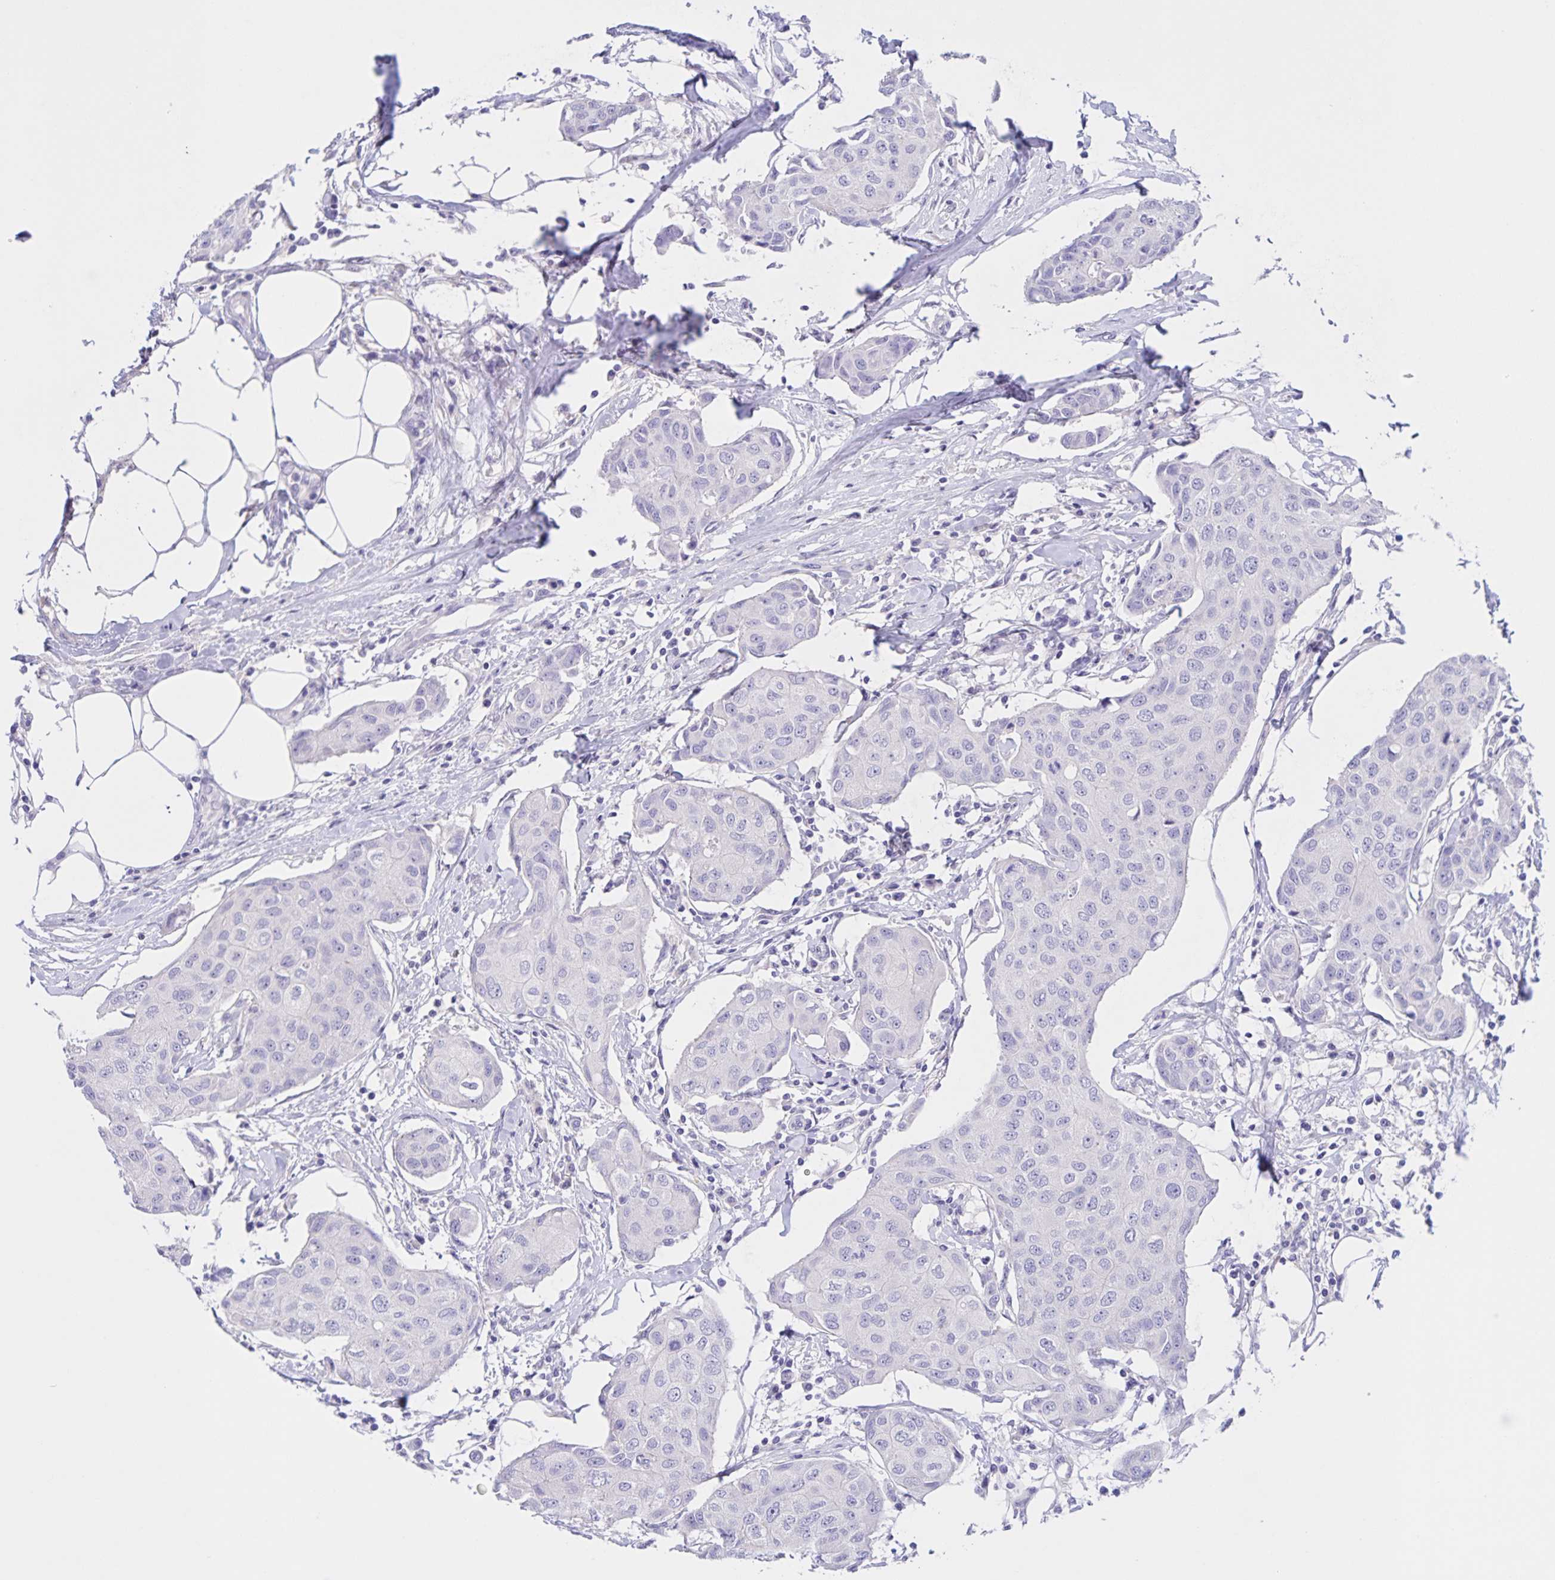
{"staining": {"intensity": "negative", "quantity": "none", "location": "none"}, "tissue": "breast cancer", "cell_type": "Tumor cells", "image_type": "cancer", "snomed": [{"axis": "morphology", "description": "Duct carcinoma"}, {"axis": "topography", "description": "Breast"}, {"axis": "topography", "description": "Lymph node"}], "caption": "Breast cancer (intraductal carcinoma) was stained to show a protein in brown. There is no significant expression in tumor cells.", "gene": "DMGDH", "patient": {"sex": "female", "age": 80}}